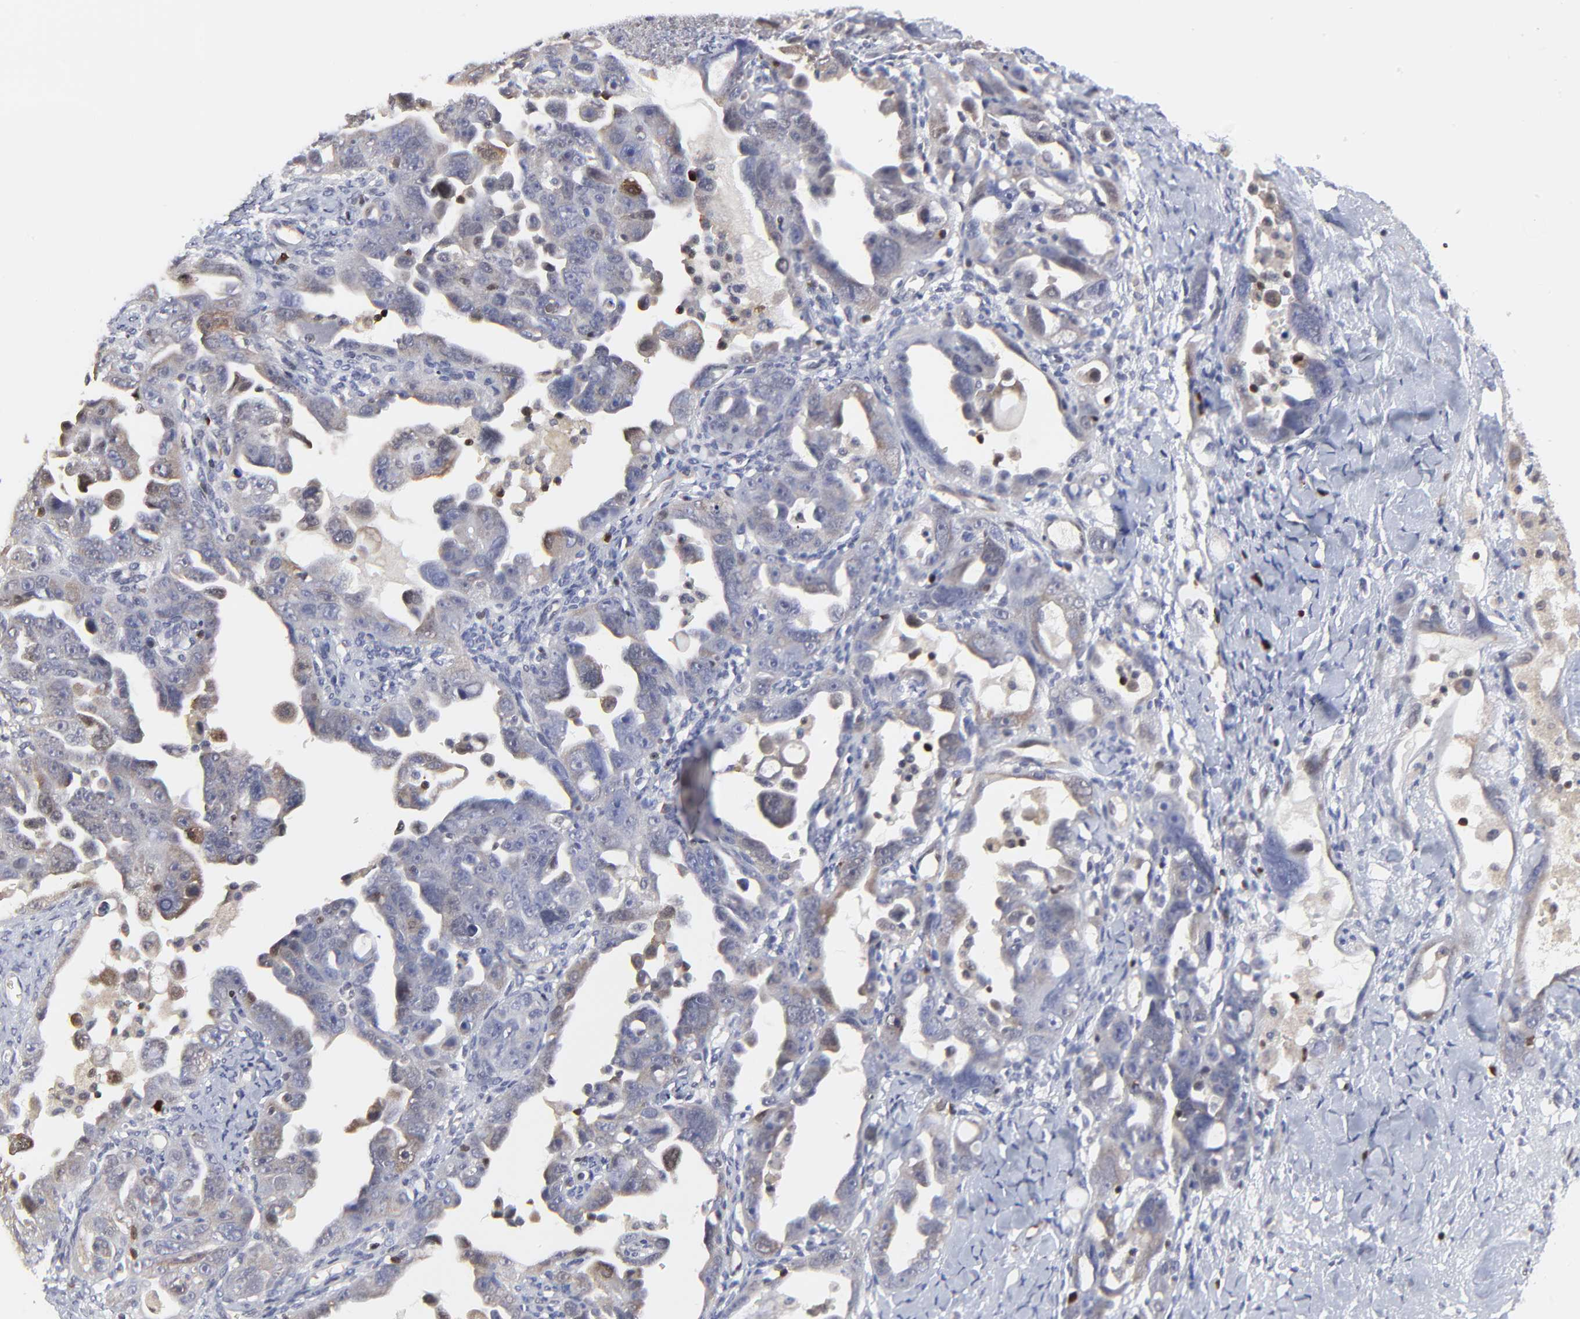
{"staining": {"intensity": "negative", "quantity": "none", "location": "none"}, "tissue": "ovarian cancer", "cell_type": "Tumor cells", "image_type": "cancer", "snomed": [{"axis": "morphology", "description": "Cystadenocarcinoma, serous, NOS"}, {"axis": "topography", "description": "Ovary"}], "caption": "This is a histopathology image of IHC staining of ovarian cancer, which shows no expression in tumor cells.", "gene": "CASP3", "patient": {"sex": "female", "age": 66}}